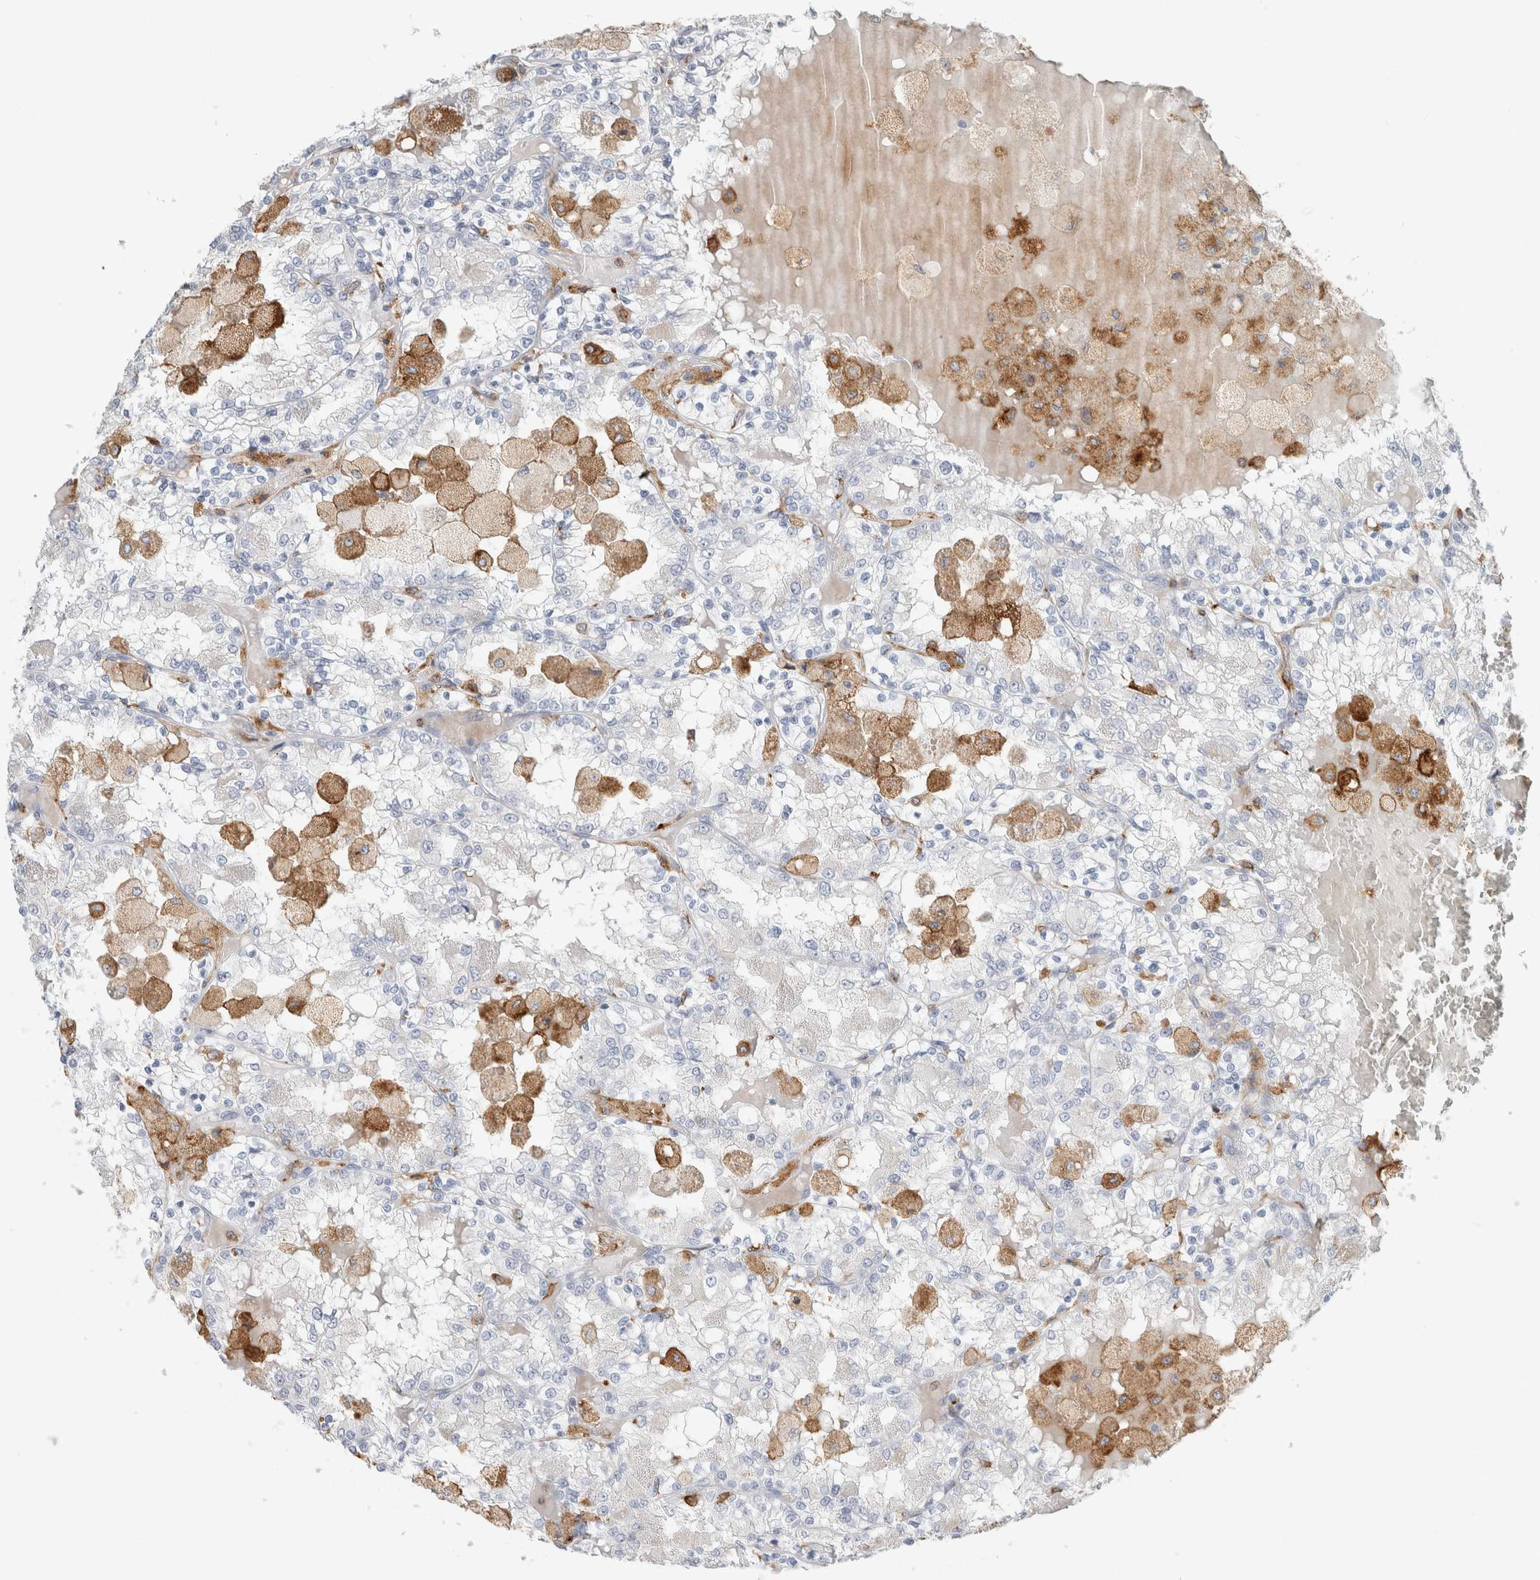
{"staining": {"intensity": "negative", "quantity": "none", "location": "none"}, "tissue": "renal cancer", "cell_type": "Tumor cells", "image_type": "cancer", "snomed": [{"axis": "morphology", "description": "Adenocarcinoma, NOS"}, {"axis": "topography", "description": "Kidney"}], "caption": "IHC histopathology image of human renal cancer (adenocarcinoma) stained for a protein (brown), which reveals no positivity in tumor cells.", "gene": "LY86", "patient": {"sex": "female", "age": 56}}